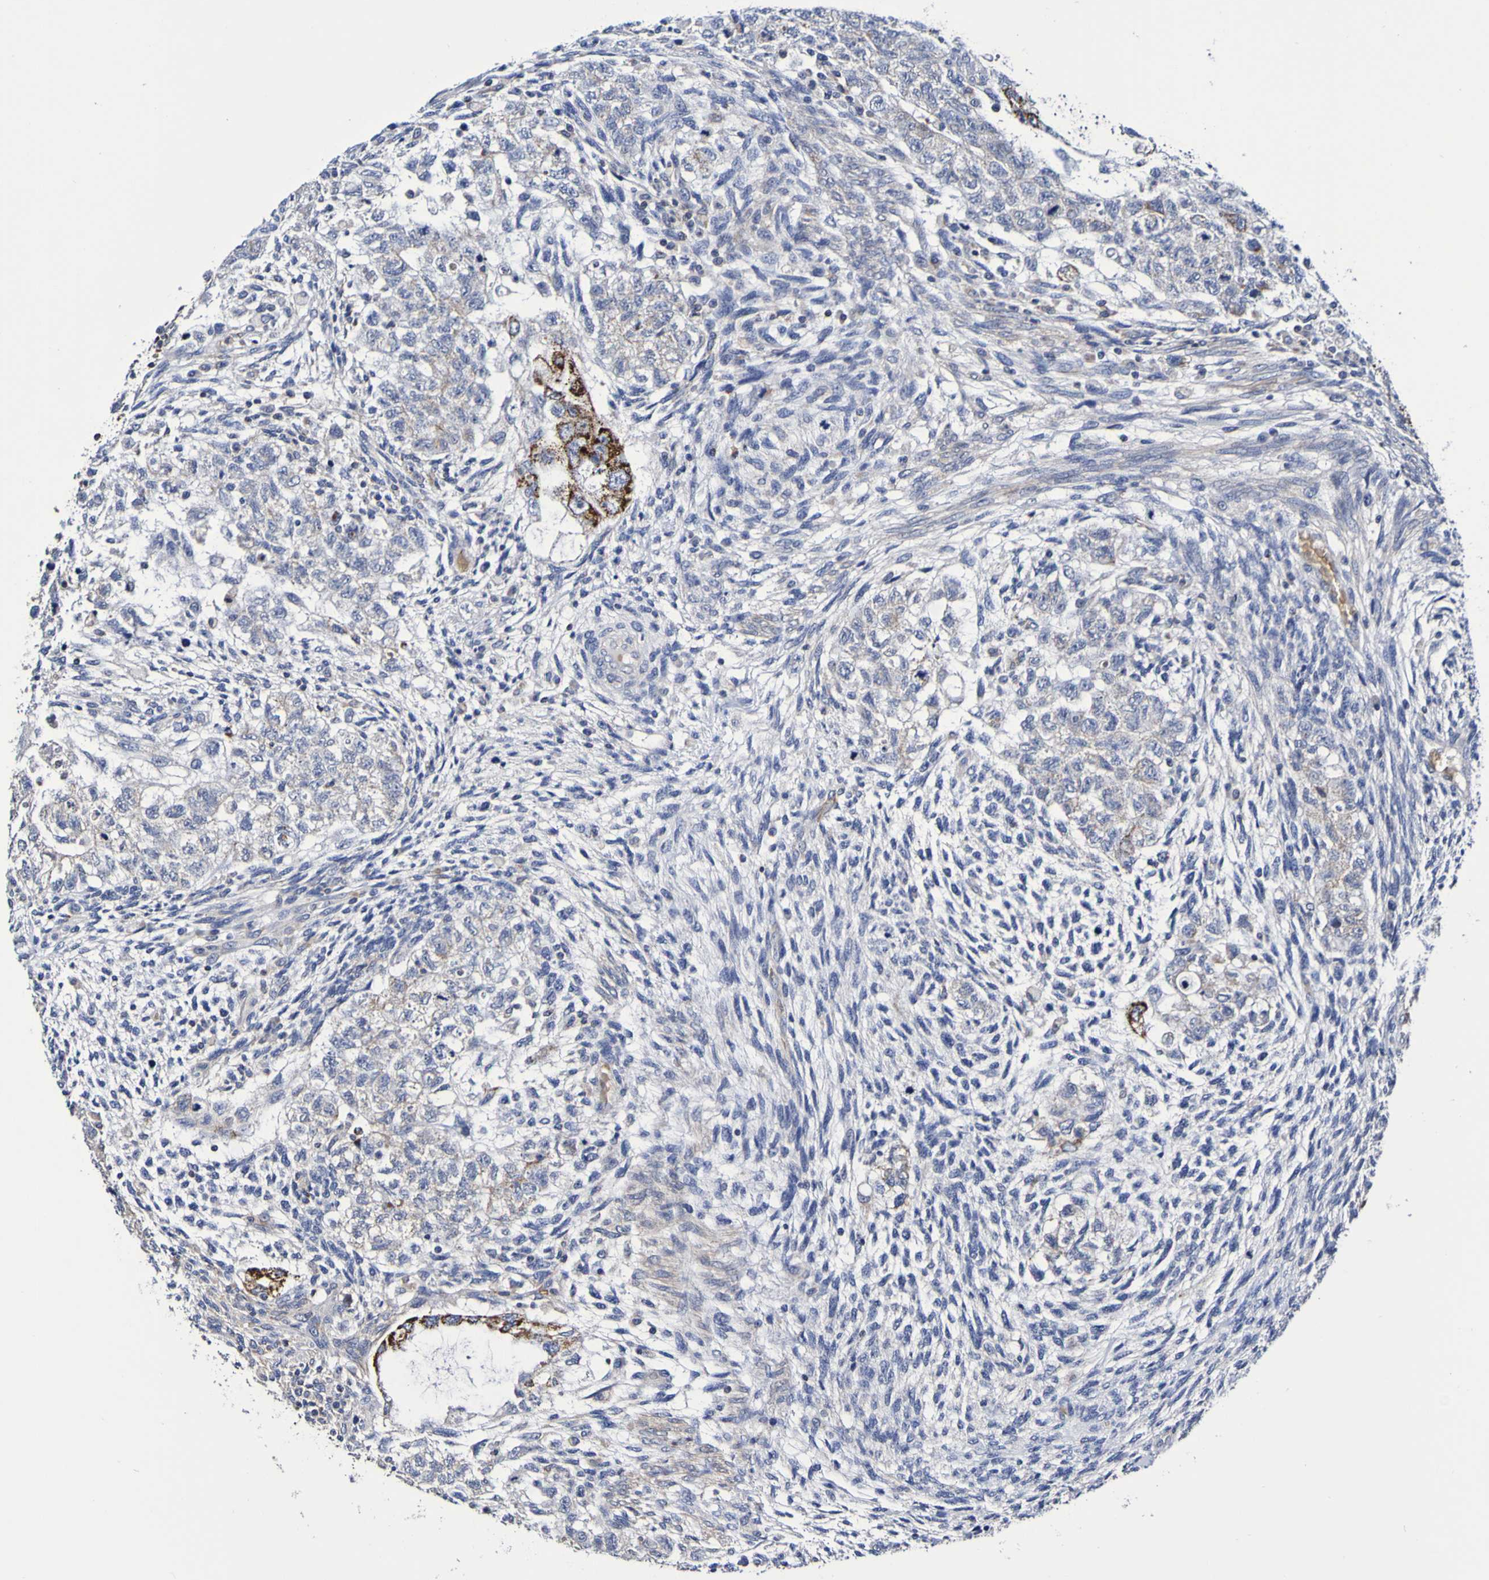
{"staining": {"intensity": "moderate", "quantity": "<25%", "location": "cytoplasmic/membranous"}, "tissue": "testis cancer", "cell_type": "Tumor cells", "image_type": "cancer", "snomed": [{"axis": "morphology", "description": "Normal tissue, NOS"}, {"axis": "morphology", "description": "Carcinoma, Embryonal, NOS"}, {"axis": "topography", "description": "Testis"}], "caption": "This histopathology image displays immunohistochemistry staining of human embryonal carcinoma (testis), with low moderate cytoplasmic/membranous positivity in approximately <25% of tumor cells.", "gene": "WNT4", "patient": {"sex": "male", "age": 36}}